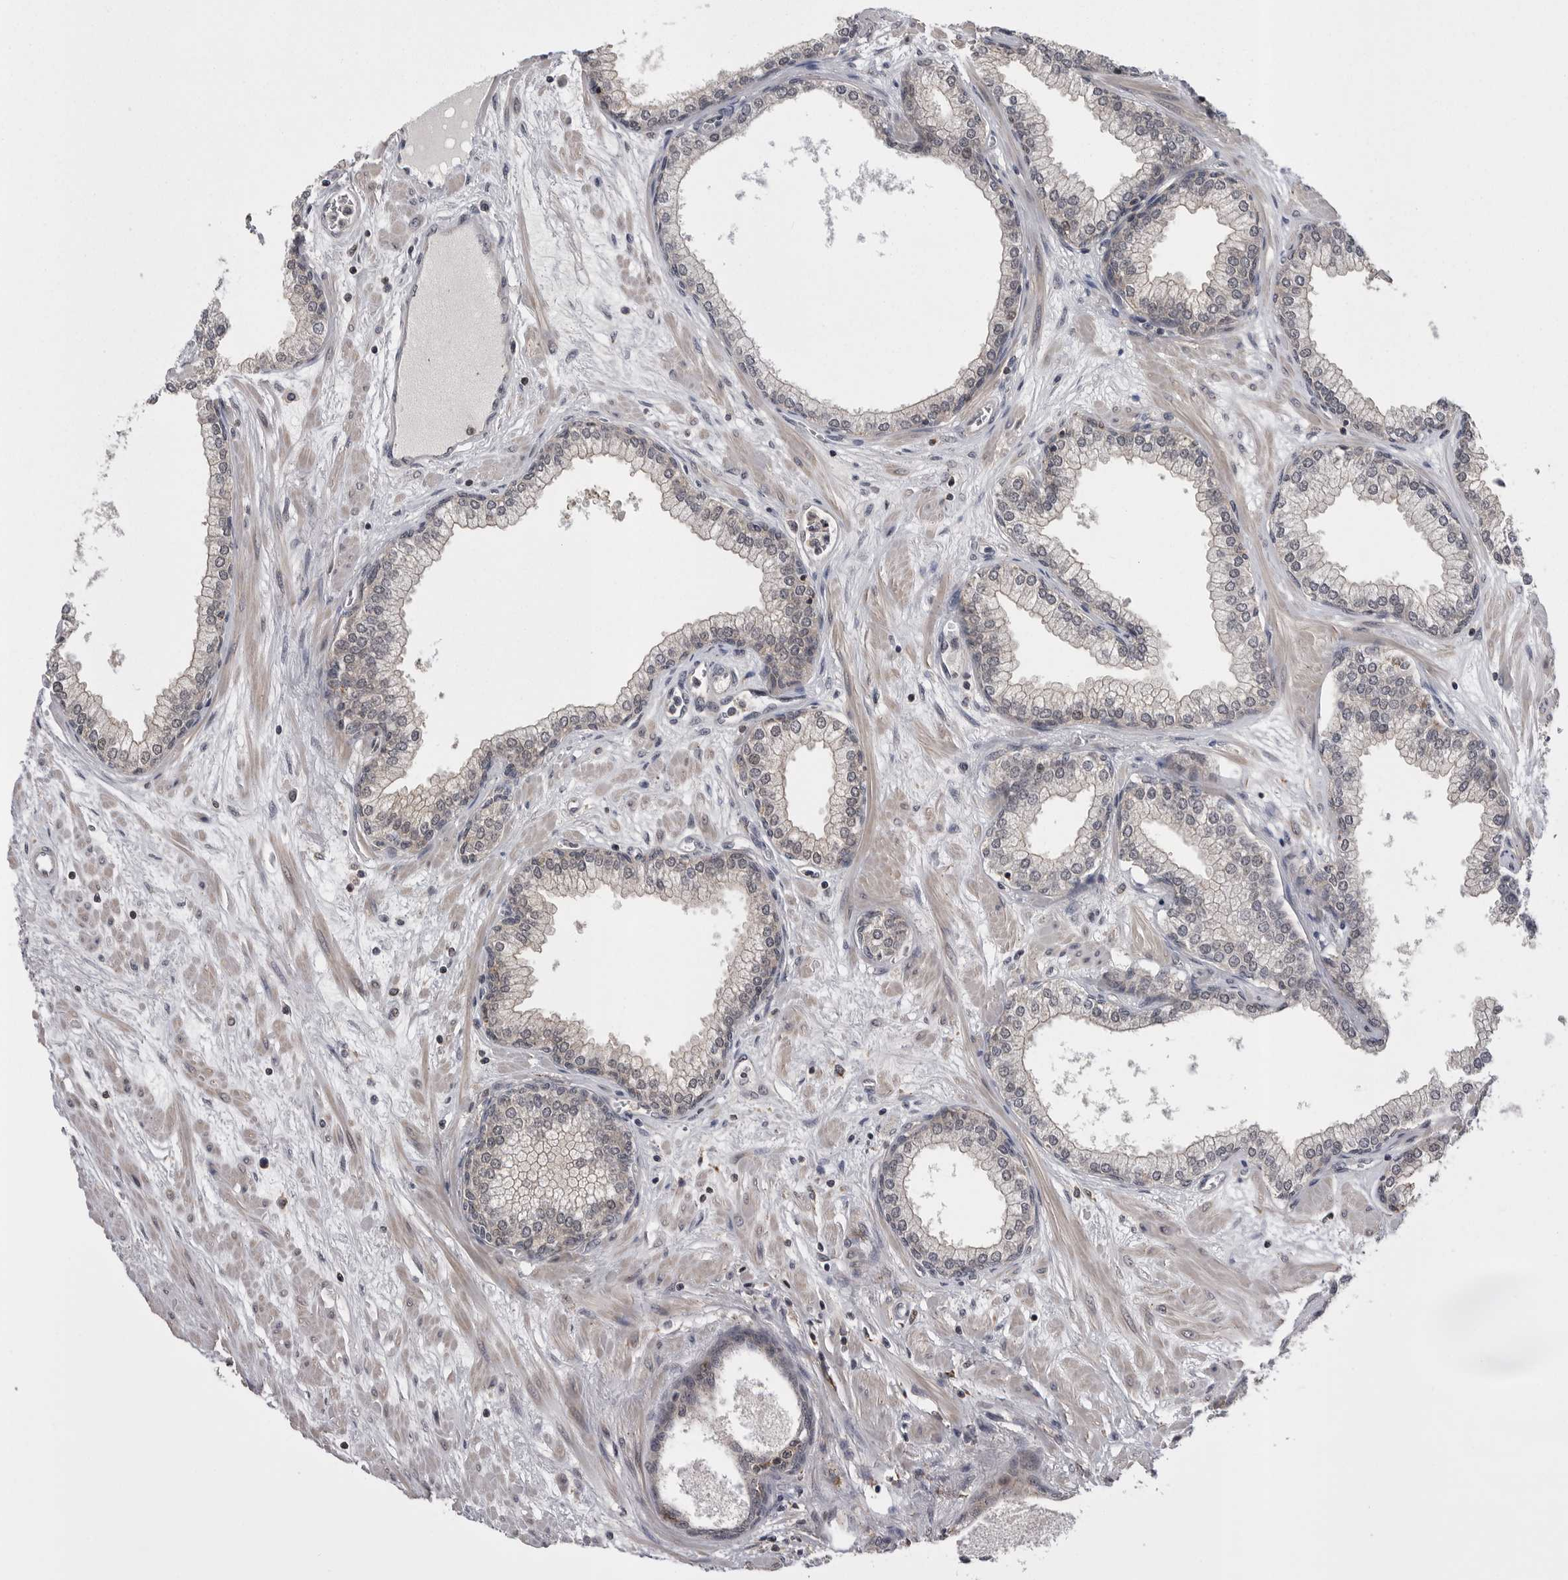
{"staining": {"intensity": "moderate", "quantity": "25%-75%", "location": "cytoplasmic/membranous"}, "tissue": "prostate", "cell_type": "Glandular cells", "image_type": "normal", "snomed": [{"axis": "morphology", "description": "Normal tissue, NOS"}, {"axis": "morphology", "description": "Urothelial carcinoma, Low grade"}, {"axis": "topography", "description": "Urinary bladder"}, {"axis": "topography", "description": "Prostate"}], "caption": "Human prostate stained with a brown dye exhibits moderate cytoplasmic/membranous positive expression in approximately 25%-75% of glandular cells.", "gene": "AOAH", "patient": {"sex": "male", "age": 60}}